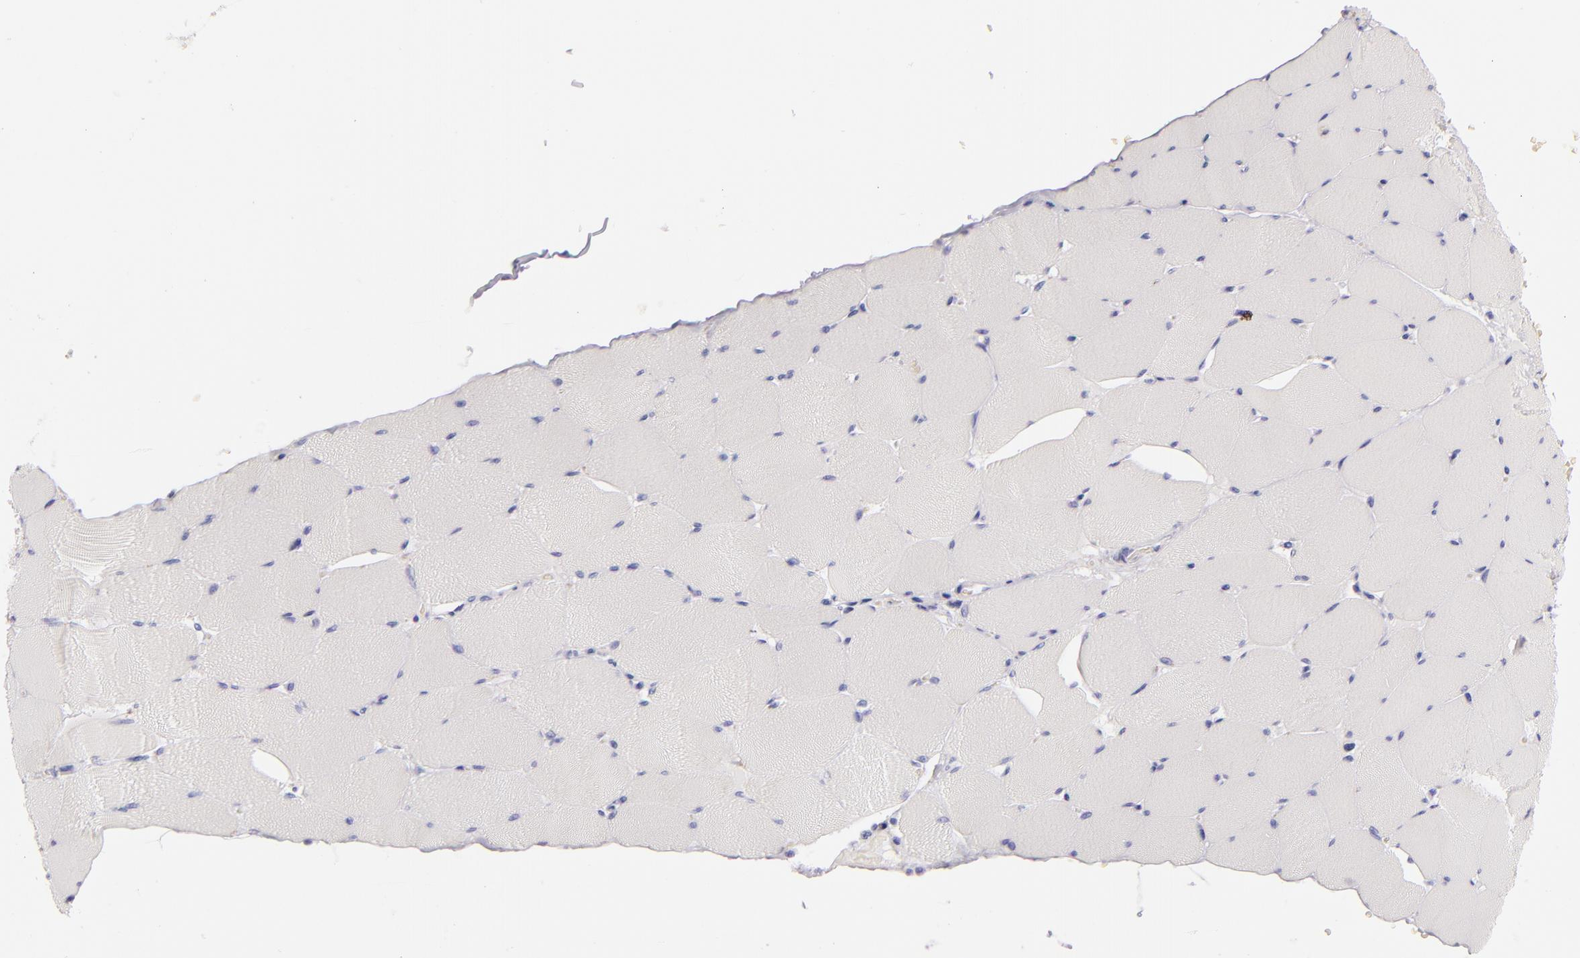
{"staining": {"intensity": "negative", "quantity": "none", "location": "none"}, "tissue": "skeletal muscle", "cell_type": "Myocytes", "image_type": "normal", "snomed": [{"axis": "morphology", "description": "Normal tissue, NOS"}, {"axis": "topography", "description": "Skeletal muscle"}], "caption": "Human skeletal muscle stained for a protein using immunohistochemistry exhibits no staining in myocytes.", "gene": "CD207", "patient": {"sex": "male", "age": 62}}